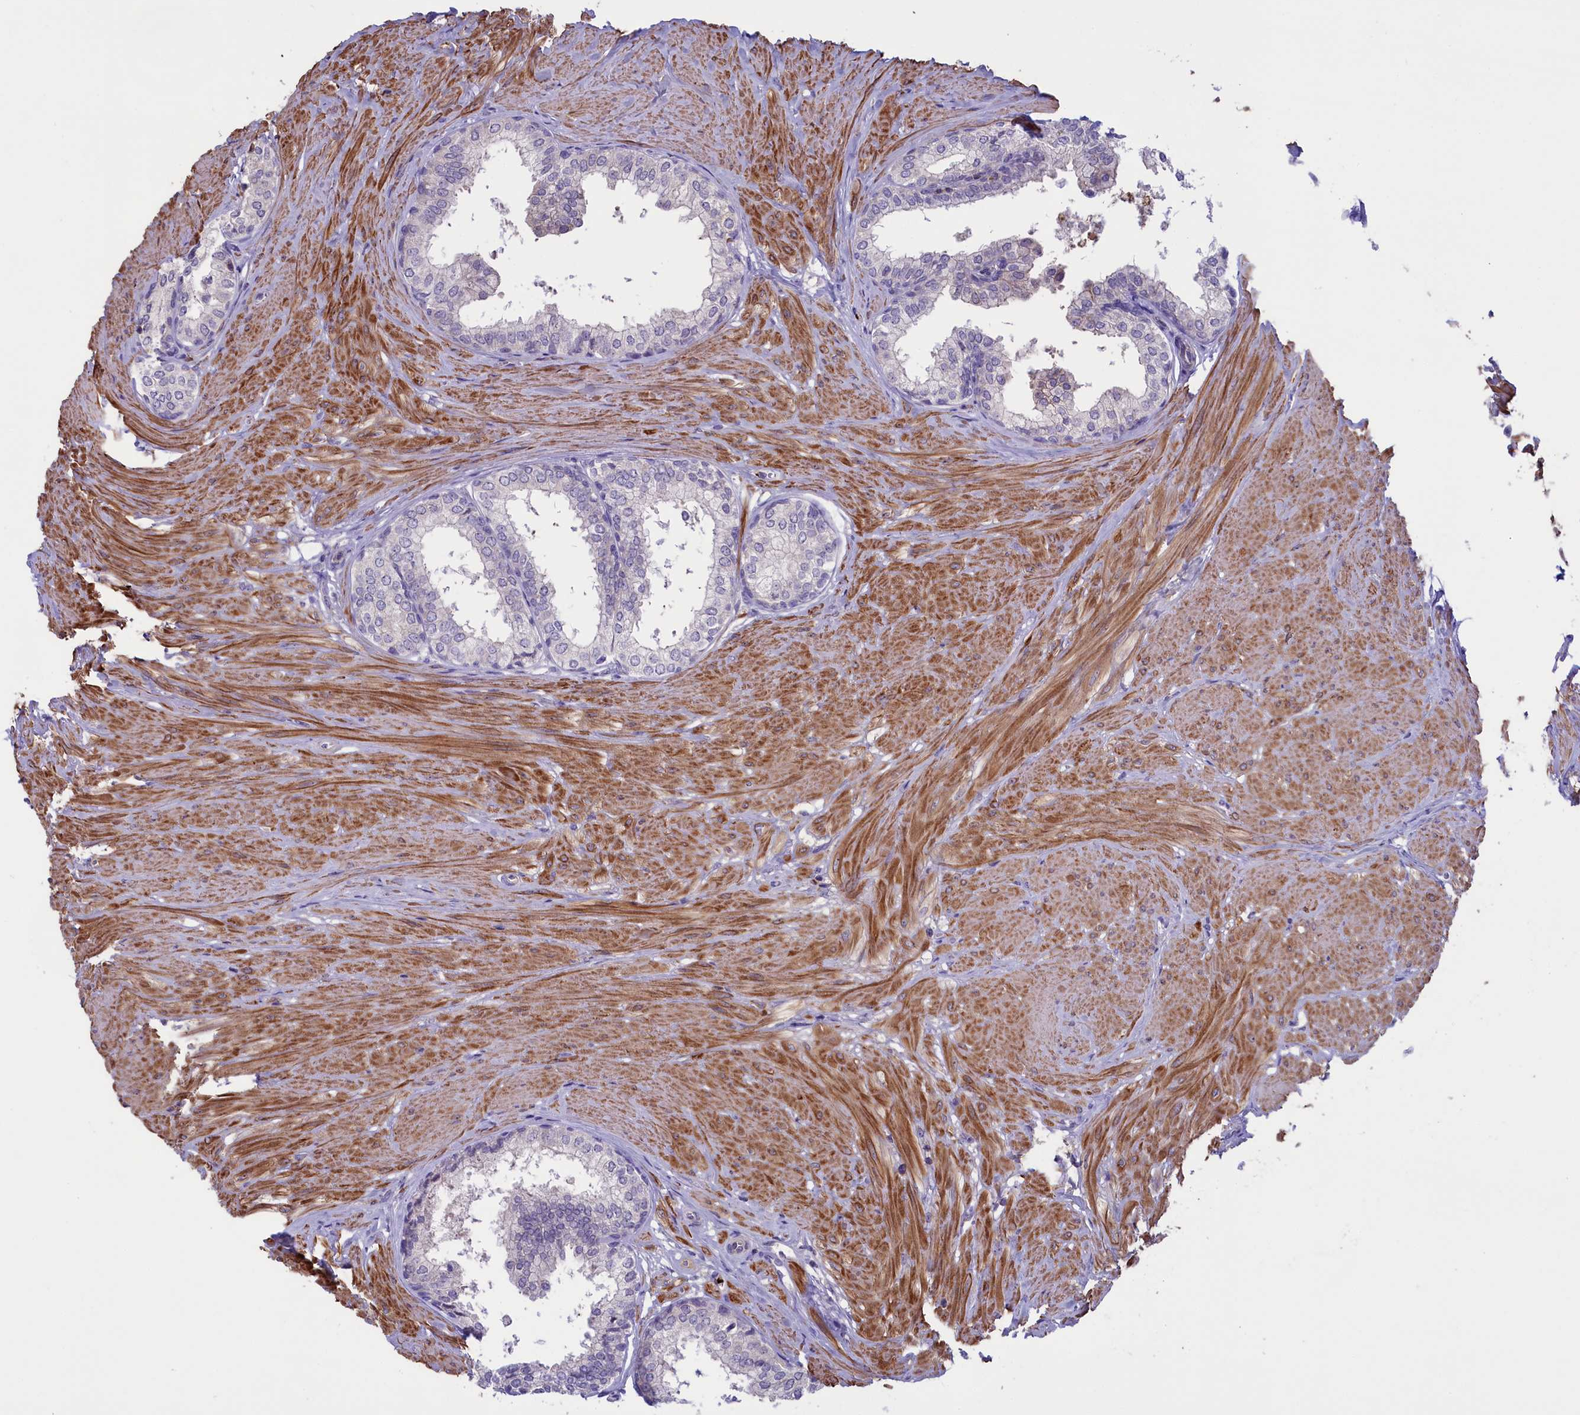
{"staining": {"intensity": "negative", "quantity": "none", "location": "none"}, "tissue": "prostate", "cell_type": "Glandular cells", "image_type": "normal", "snomed": [{"axis": "morphology", "description": "Normal tissue, NOS"}, {"axis": "topography", "description": "Prostate"}], "caption": "IHC of normal prostate shows no positivity in glandular cells.", "gene": "HEATR3", "patient": {"sex": "male", "age": 48}}